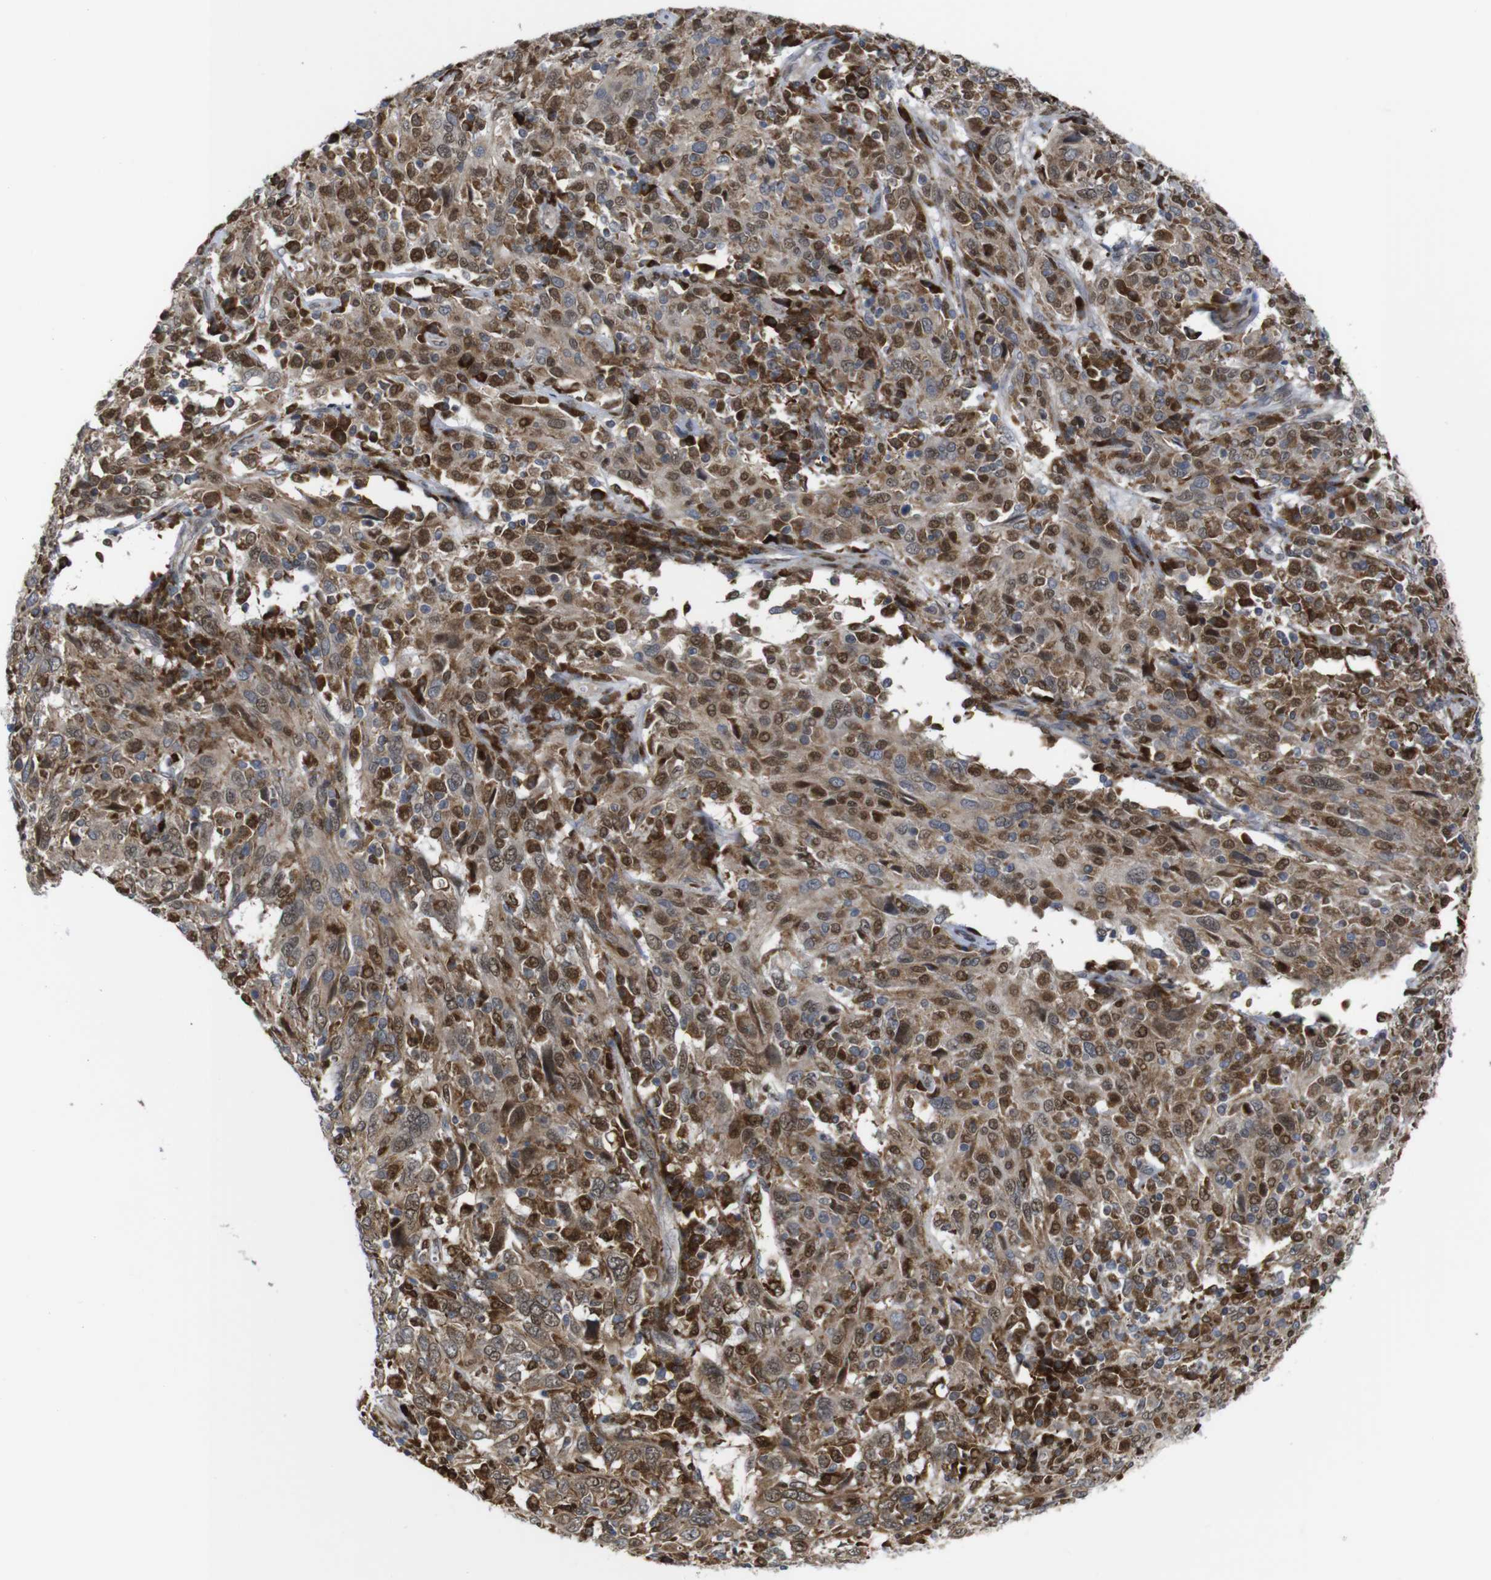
{"staining": {"intensity": "moderate", "quantity": ">75%", "location": "cytoplasmic/membranous,nuclear"}, "tissue": "cervical cancer", "cell_type": "Tumor cells", "image_type": "cancer", "snomed": [{"axis": "morphology", "description": "Squamous cell carcinoma, NOS"}, {"axis": "topography", "description": "Cervix"}], "caption": "Cervical cancer (squamous cell carcinoma) stained with a protein marker shows moderate staining in tumor cells.", "gene": "PTPN1", "patient": {"sex": "female", "age": 46}}